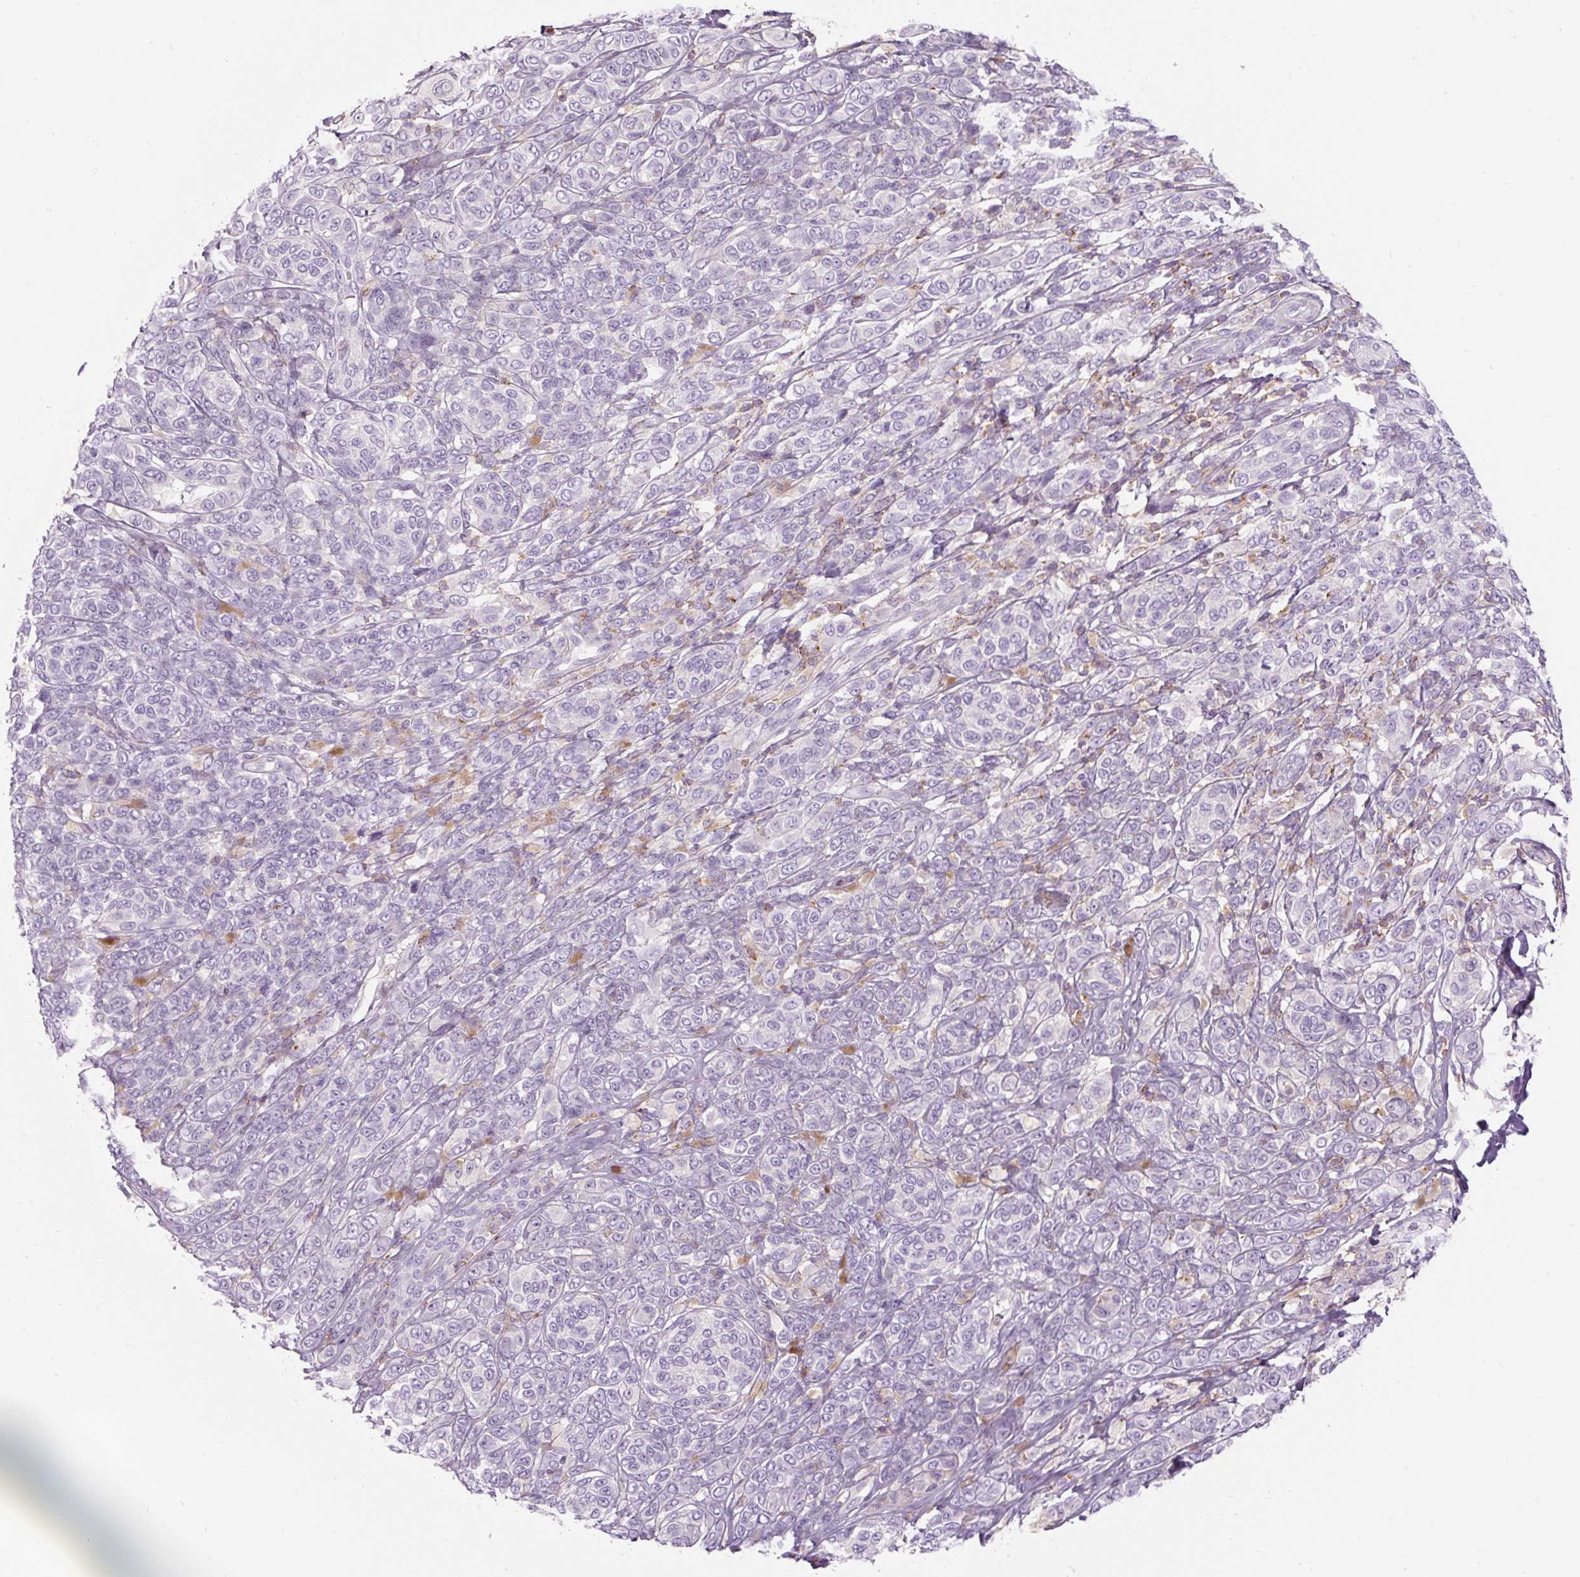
{"staining": {"intensity": "negative", "quantity": "none", "location": "none"}, "tissue": "melanoma", "cell_type": "Tumor cells", "image_type": "cancer", "snomed": [{"axis": "morphology", "description": "Malignant melanoma, NOS"}, {"axis": "topography", "description": "Skin"}], "caption": "The IHC image has no significant positivity in tumor cells of malignant melanoma tissue.", "gene": "TIGD2", "patient": {"sex": "male", "age": 42}}